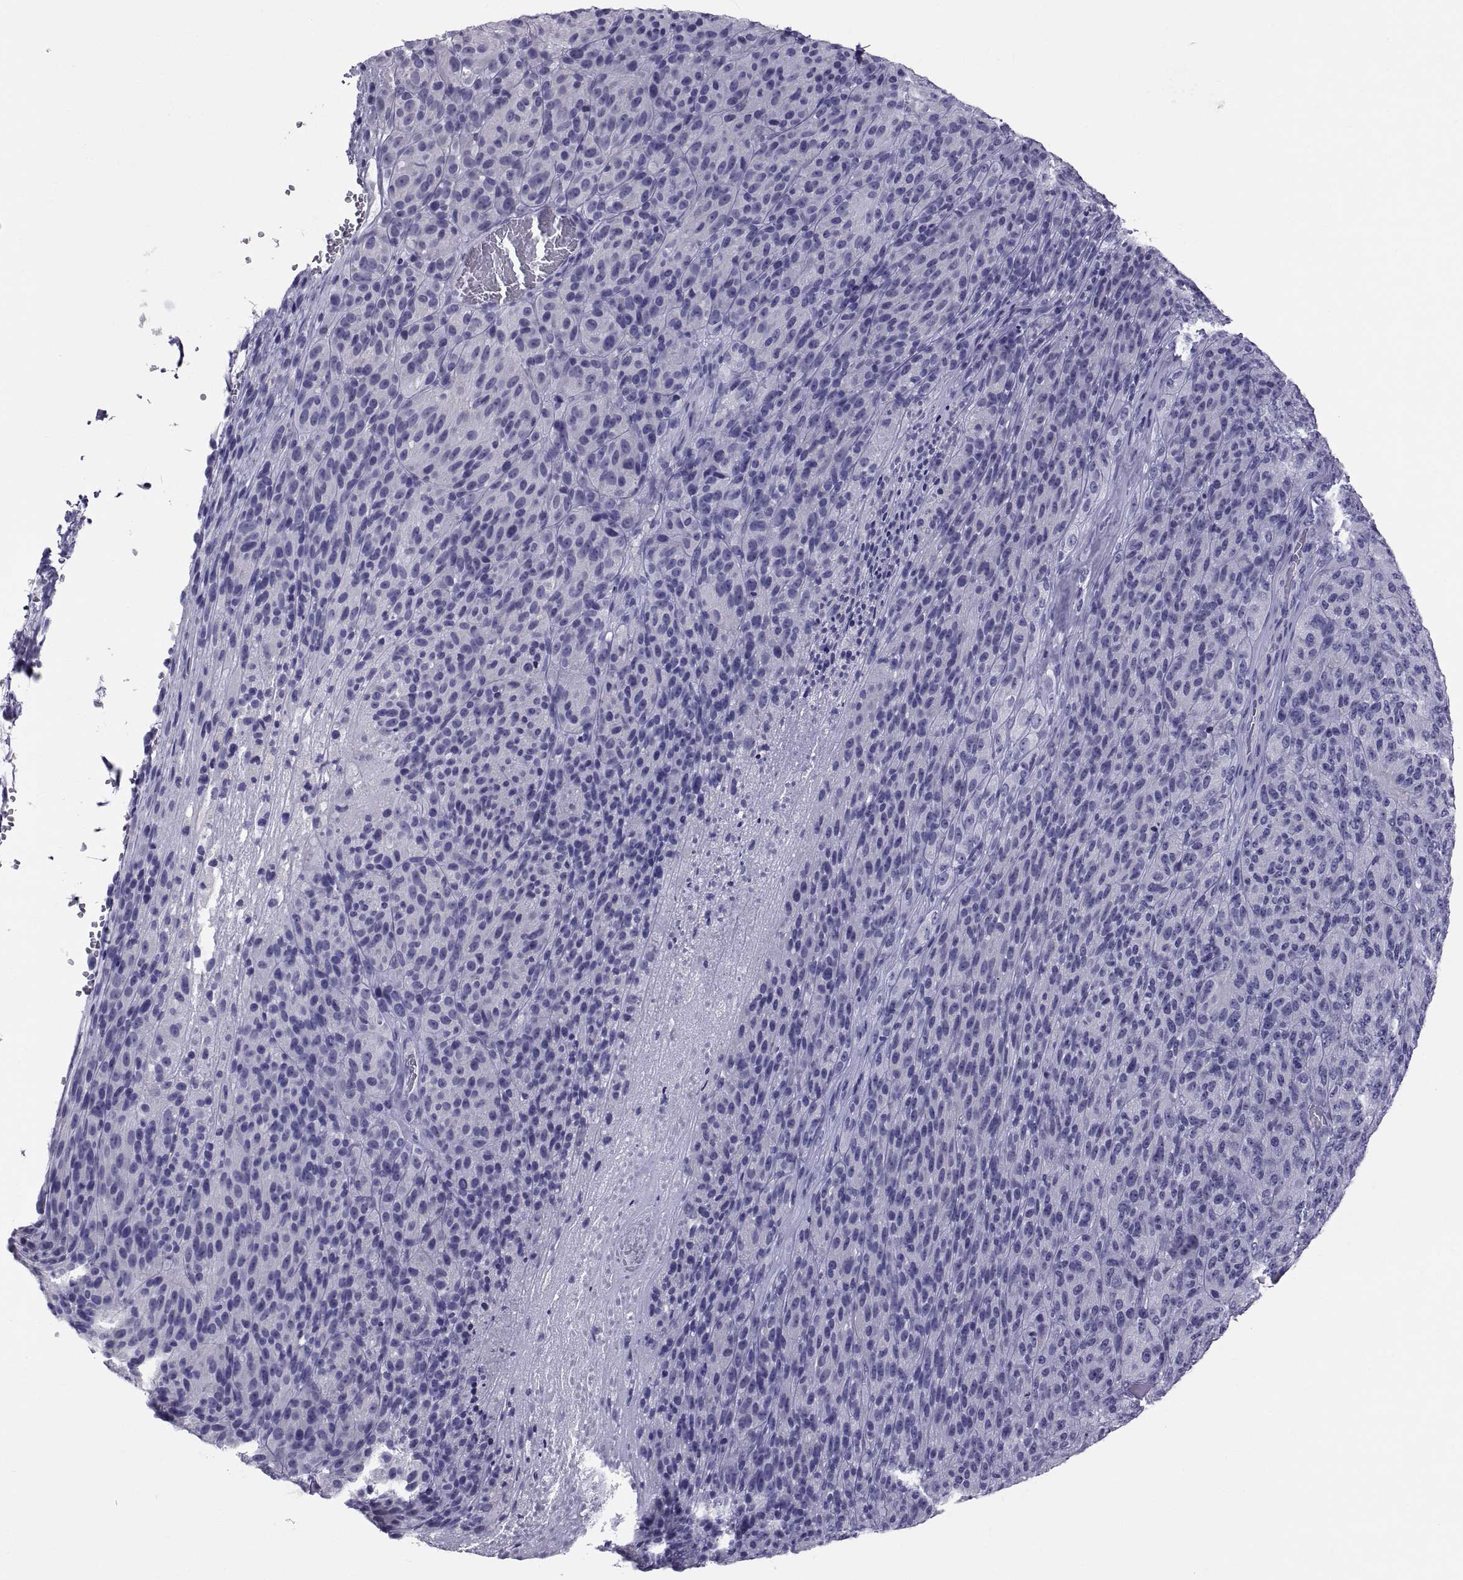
{"staining": {"intensity": "negative", "quantity": "none", "location": "none"}, "tissue": "melanoma", "cell_type": "Tumor cells", "image_type": "cancer", "snomed": [{"axis": "morphology", "description": "Malignant melanoma, Metastatic site"}, {"axis": "topography", "description": "Brain"}], "caption": "An image of human malignant melanoma (metastatic site) is negative for staining in tumor cells.", "gene": "RNASE12", "patient": {"sex": "female", "age": 56}}